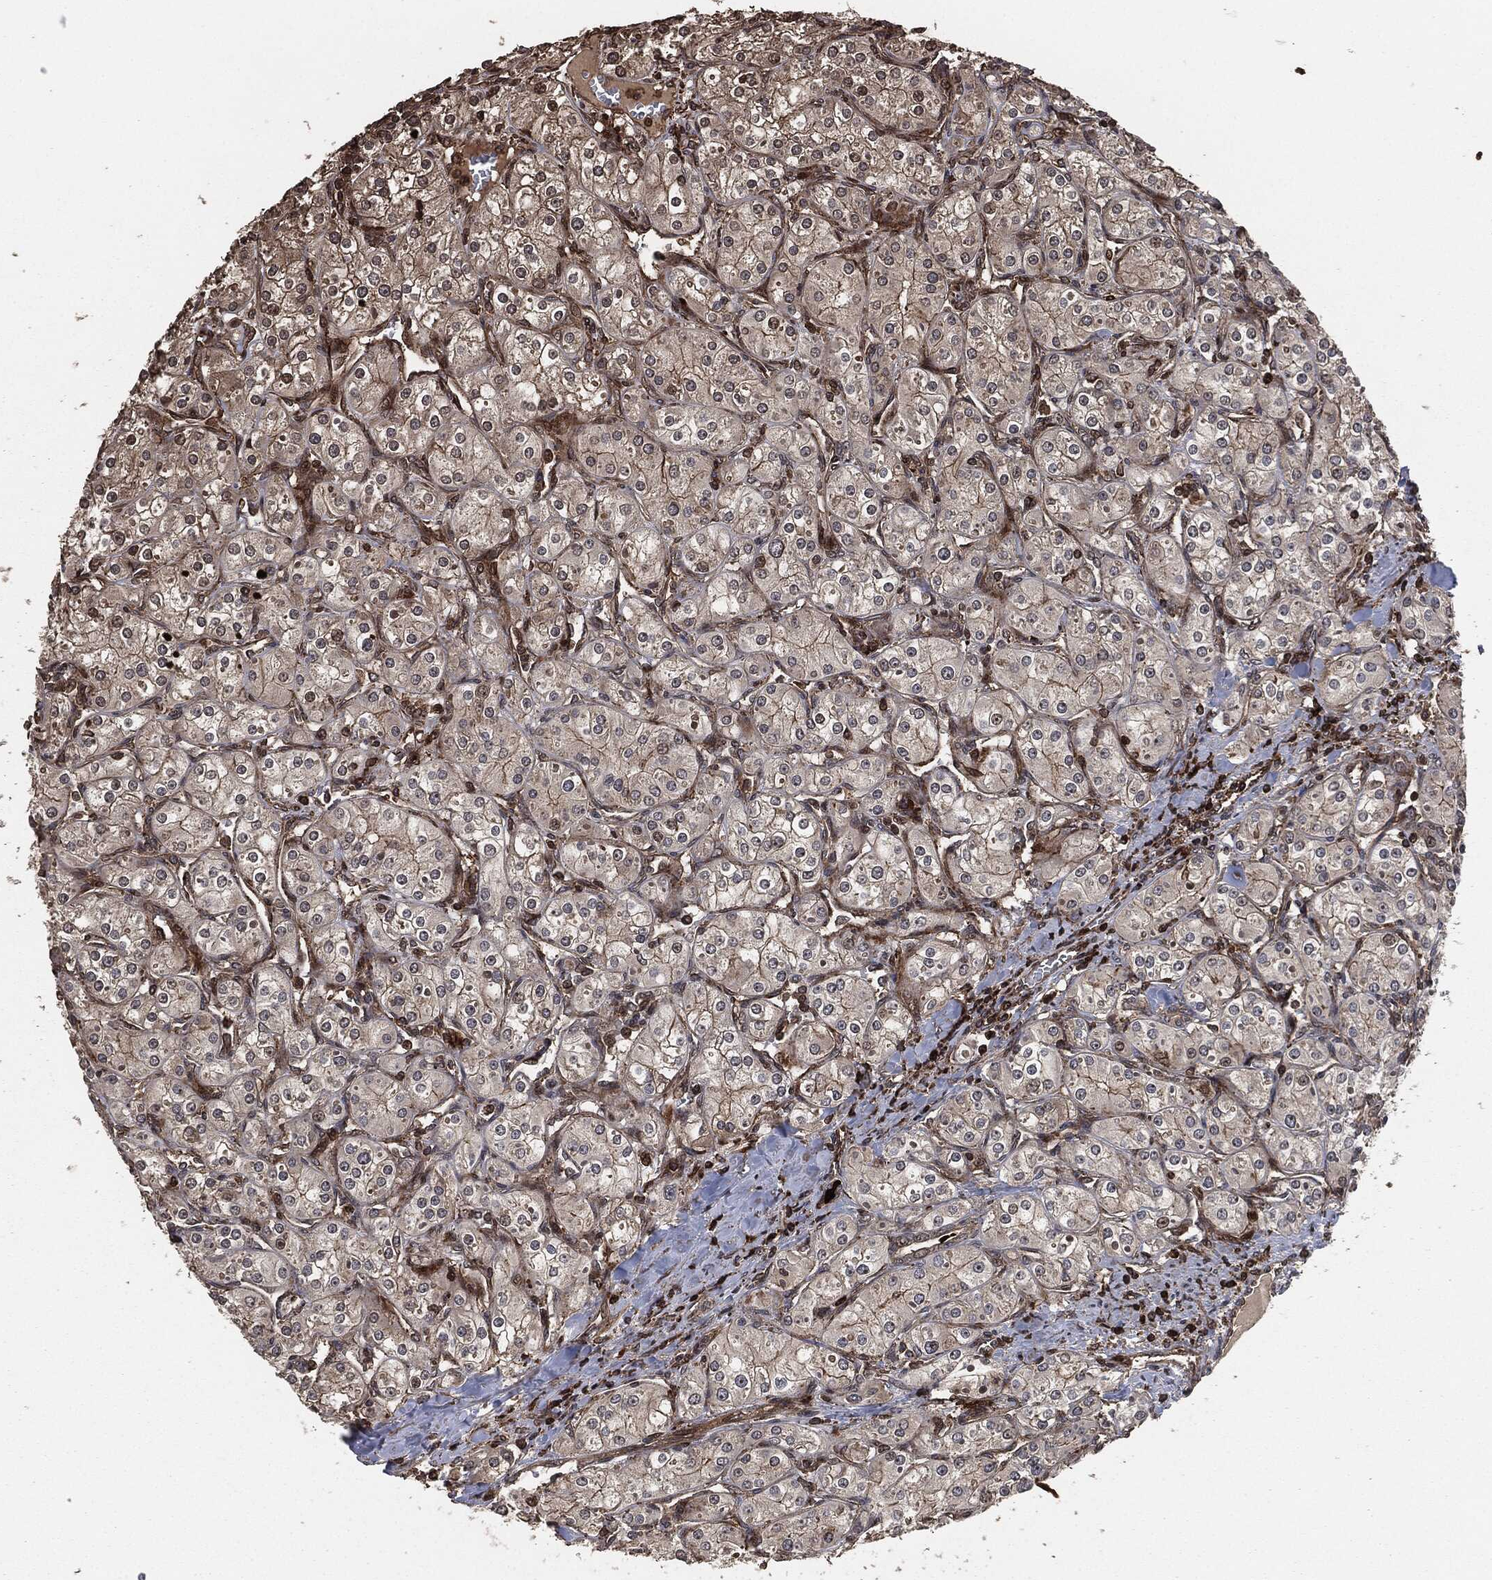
{"staining": {"intensity": "negative", "quantity": "none", "location": "none"}, "tissue": "renal cancer", "cell_type": "Tumor cells", "image_type": "cancer", "snomed": [{"axis": "morphology", "description": "Adenocarcinoma, NOS"}, {"axis": "topography", "description": "Kidney"}], "caption": "DAB (3,3'-diaminobenzidine) immunohistochemical staining of human renal cancer (adenocarcinoma) shows no significant expression in tumor cells.", "gene": "IFIT1", "patient": {"sex": "male", "age": 77}}